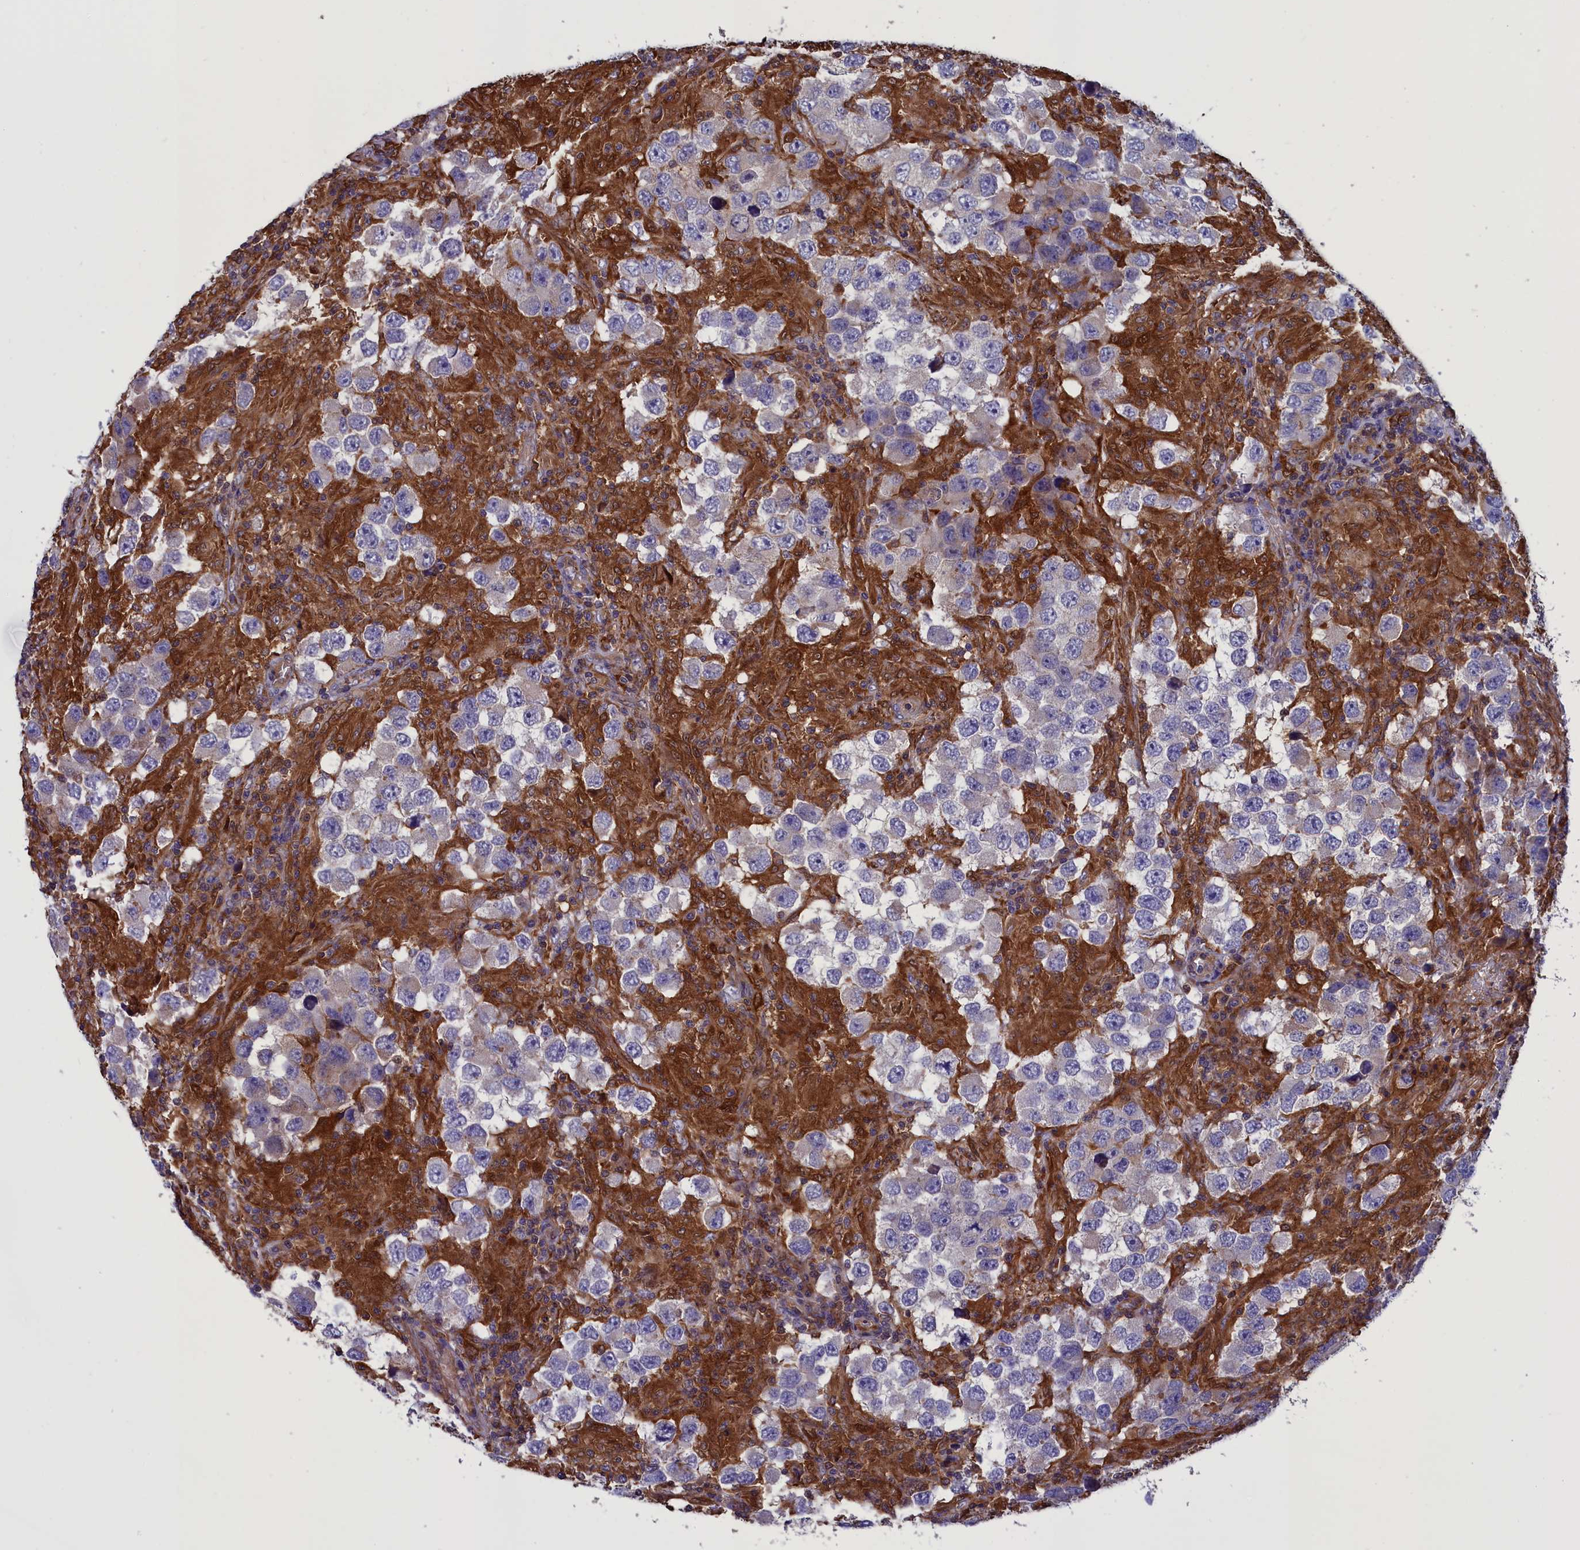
{"staining": {"intensity": "negative", "quantity": "none", "location": "none"}, "tissue": "testis cancer", "cell_type": "Tumor cells", "image_type": "cancer", "snomed": [{"axis": "morphology", "description": "Carcinoma, Embryonal, NOS"}, {"axis": "topography", "description": "Testis"}], "caption": "The image displays no staining of tumor cells in testis cancer (embryonal carcinoma).", "gene": "ARHGAP18", "patient": {"sex": "male", "age": 21}}